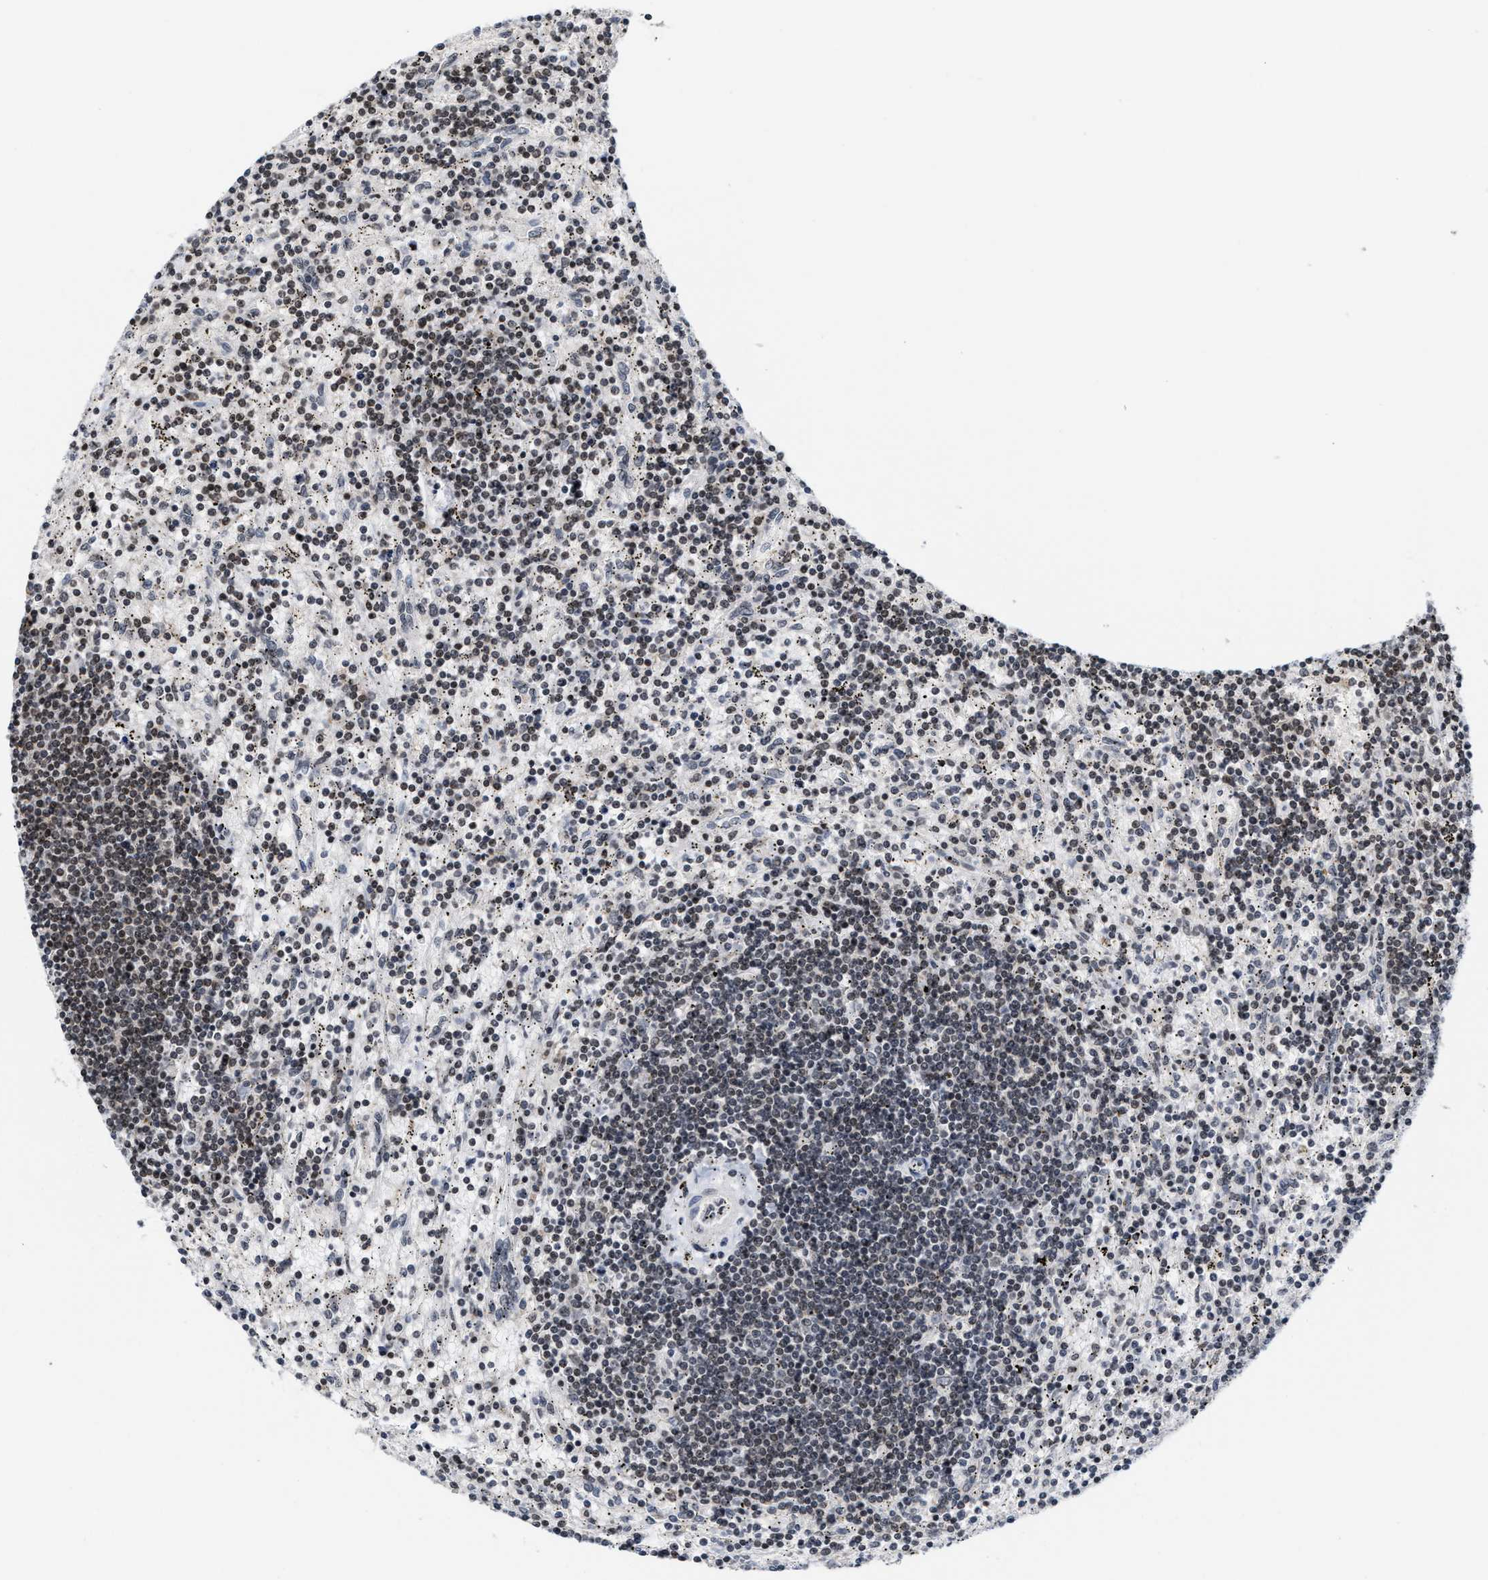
{"staining": {"intensity": "moderate", "quantity": ">75%", "location": "nuclear"}, "tissue": "lymphoma", "cell_type": "Tumor cells", "image_type": "cancer", "snomed": [{"axis": "morphology", "description": "Malignant lymphoma, non-Hodgkin's type, Low grade"}, {"axis": "topography", "description": "Spleen"}], "caption": "Immunohistochemistry (IHC) image of lymphoma stained for a protein (brown), which reveals medium levels of moderate nuclear staining in about >75% of tumor cells.", "gene": "ANKRD6", "patient": {"sex": "male", "age": 76}}